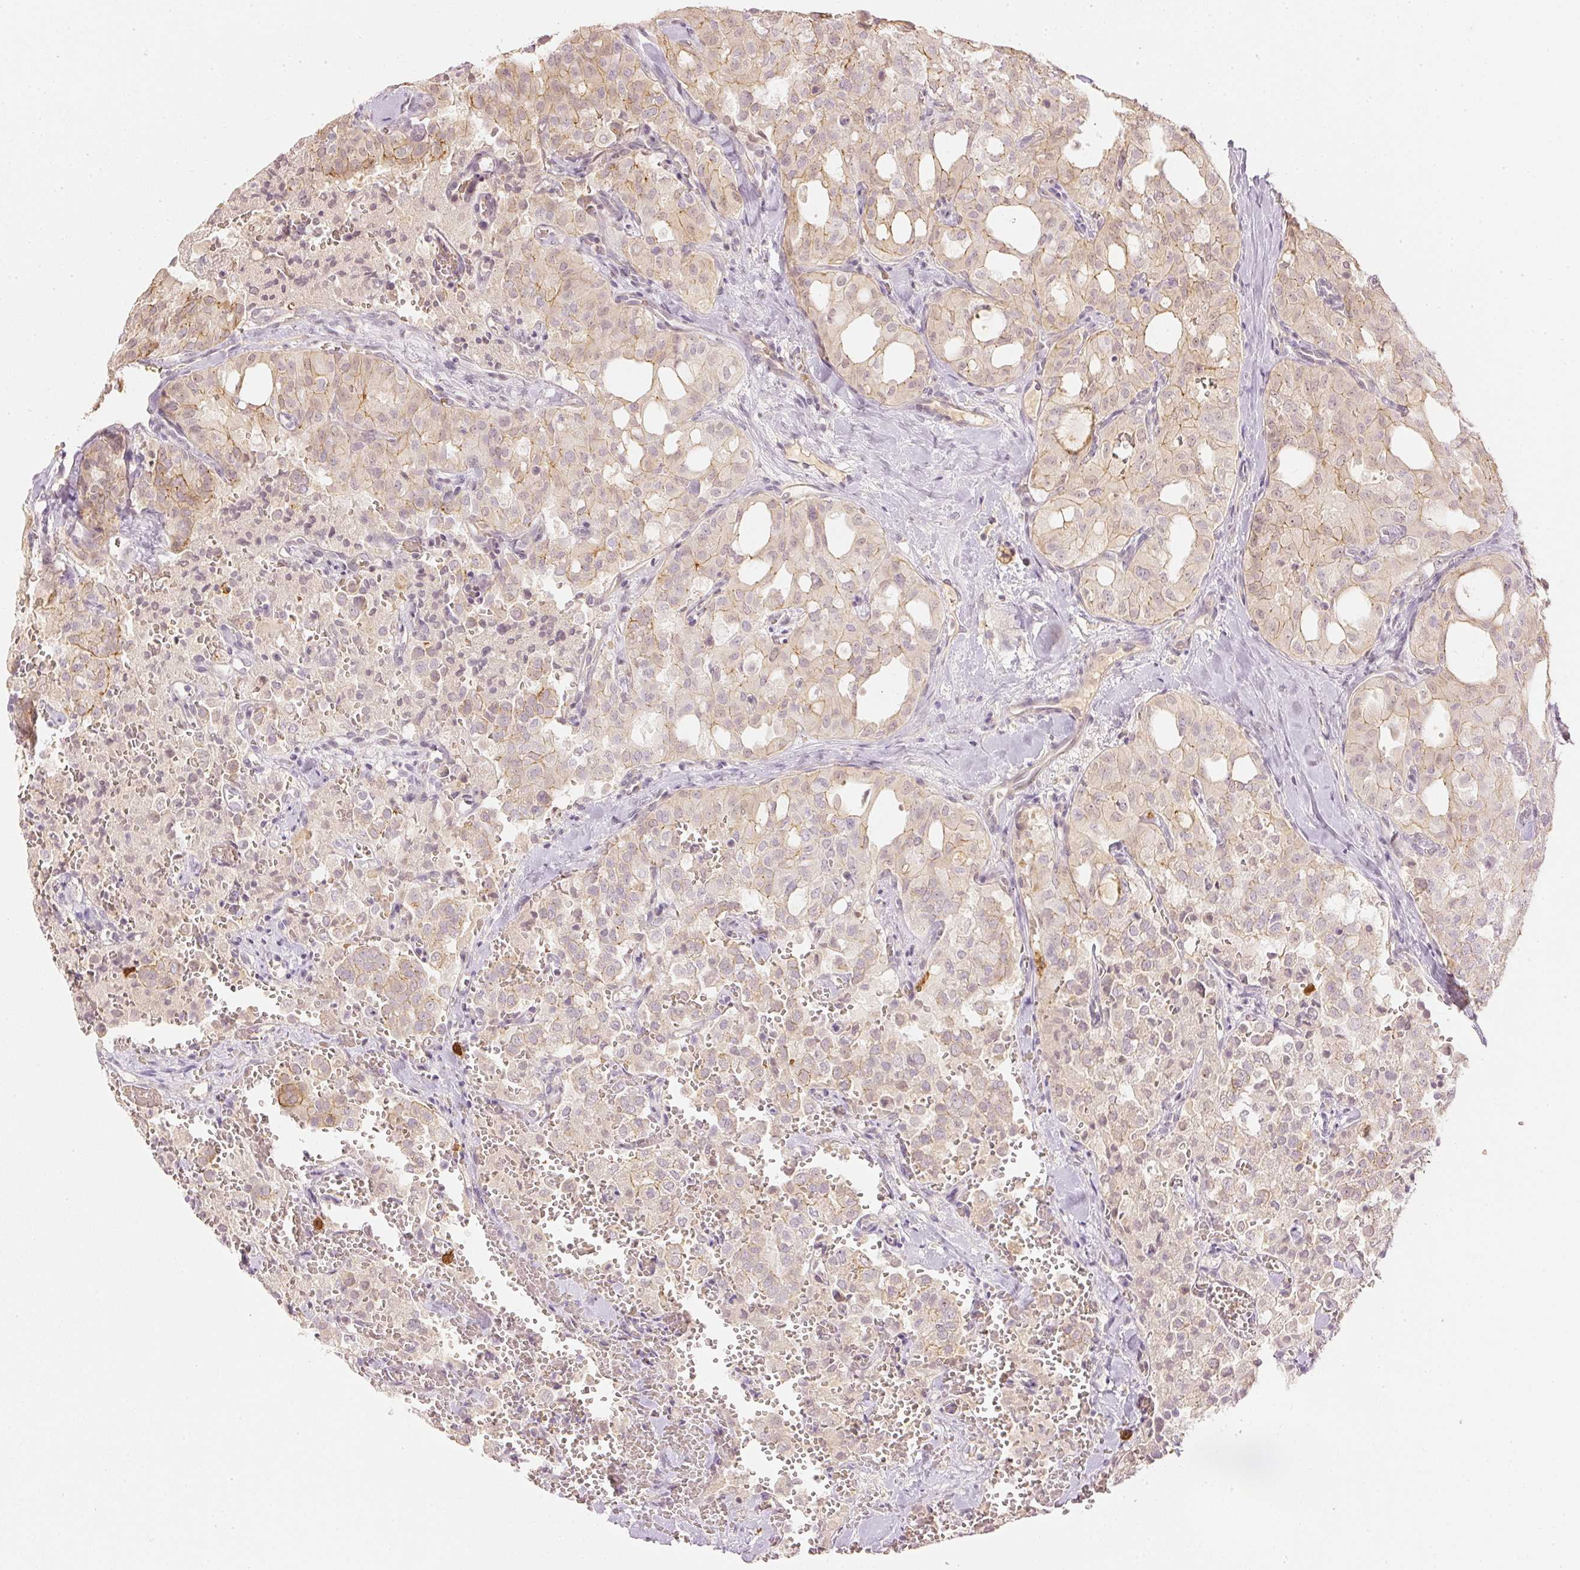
{"staining": {"intensity": "weak", "quantity": ">75%", "location": "cytoplasmic/membranous"}, "tissue": "thyroid cancer", "cell_type": "Tumor cells", "image_type": "cancer", "snomed": [{"axis": "morphology", "description": "Follicular adenoma carcinoma, NOS"}, {"axis": "topography", "description": "Thyroid gland"}], "caption": "High-power microscopy captured an immunohistochemistry (IHC) image of thyroid follicular adenoma carcinoma, revealing weak cytoplasmic/membranous staining in approximately >75% of tumor cells.", "gene": "GZMA", "patient": {"sex": "male", "age": 75}}